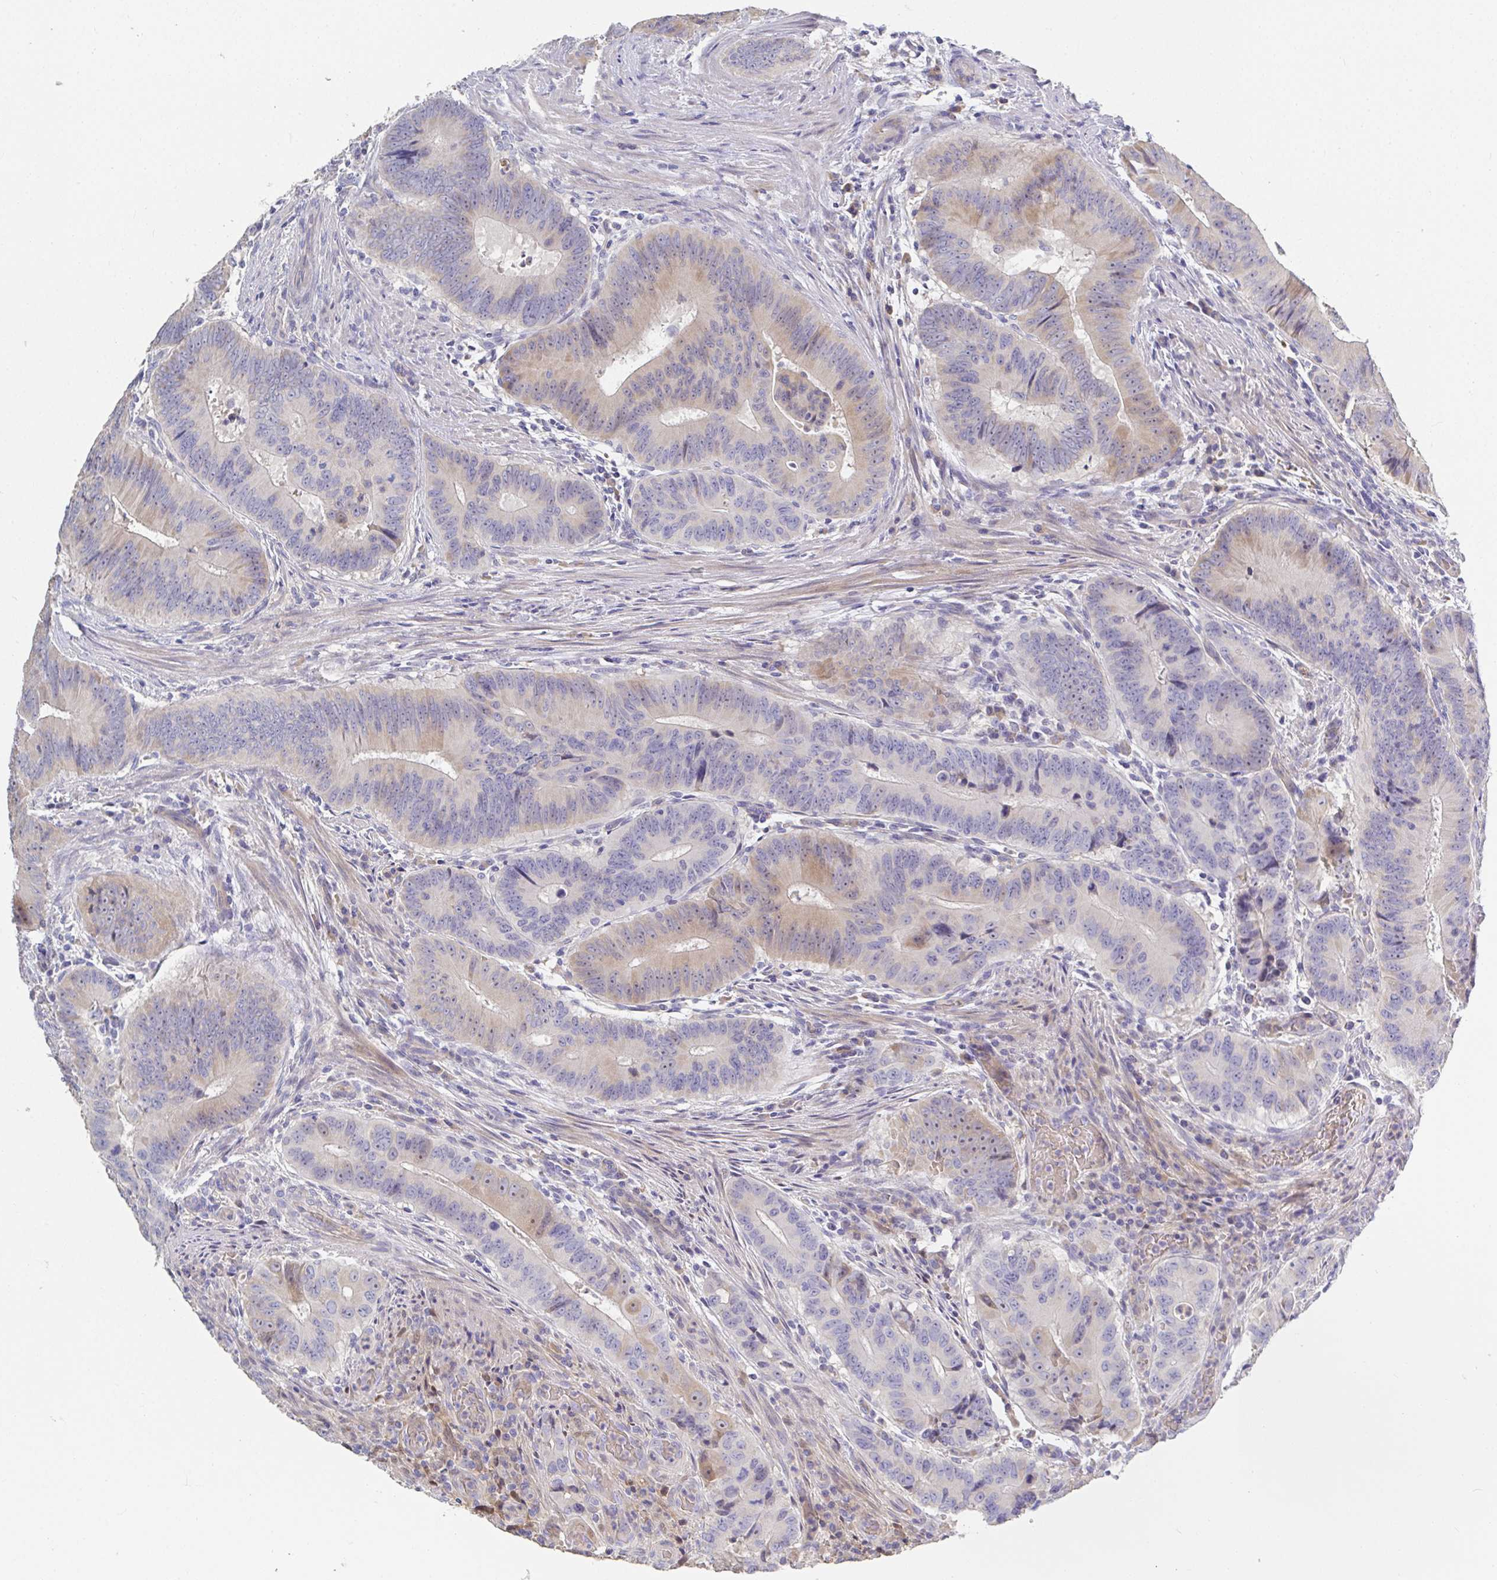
{"staining": {"intensity": "weak", "quantity": "<25%", "location": "cytoplasmic/membranous"}, "tissue": "colorectal cancer", "cell_type": "Tumor cells", "image_type": "cancer", "snomed": [{"axis": "morphology", "description": "Adenocarcinoma, NOS"}, {"axis": "topography", "description": "Colon"}], "caption": "Tumor cells are negative for brown protein staining in colorectal cancer.", "gene": "ANO5", "patient": {"sex": "male", "age": 62}}